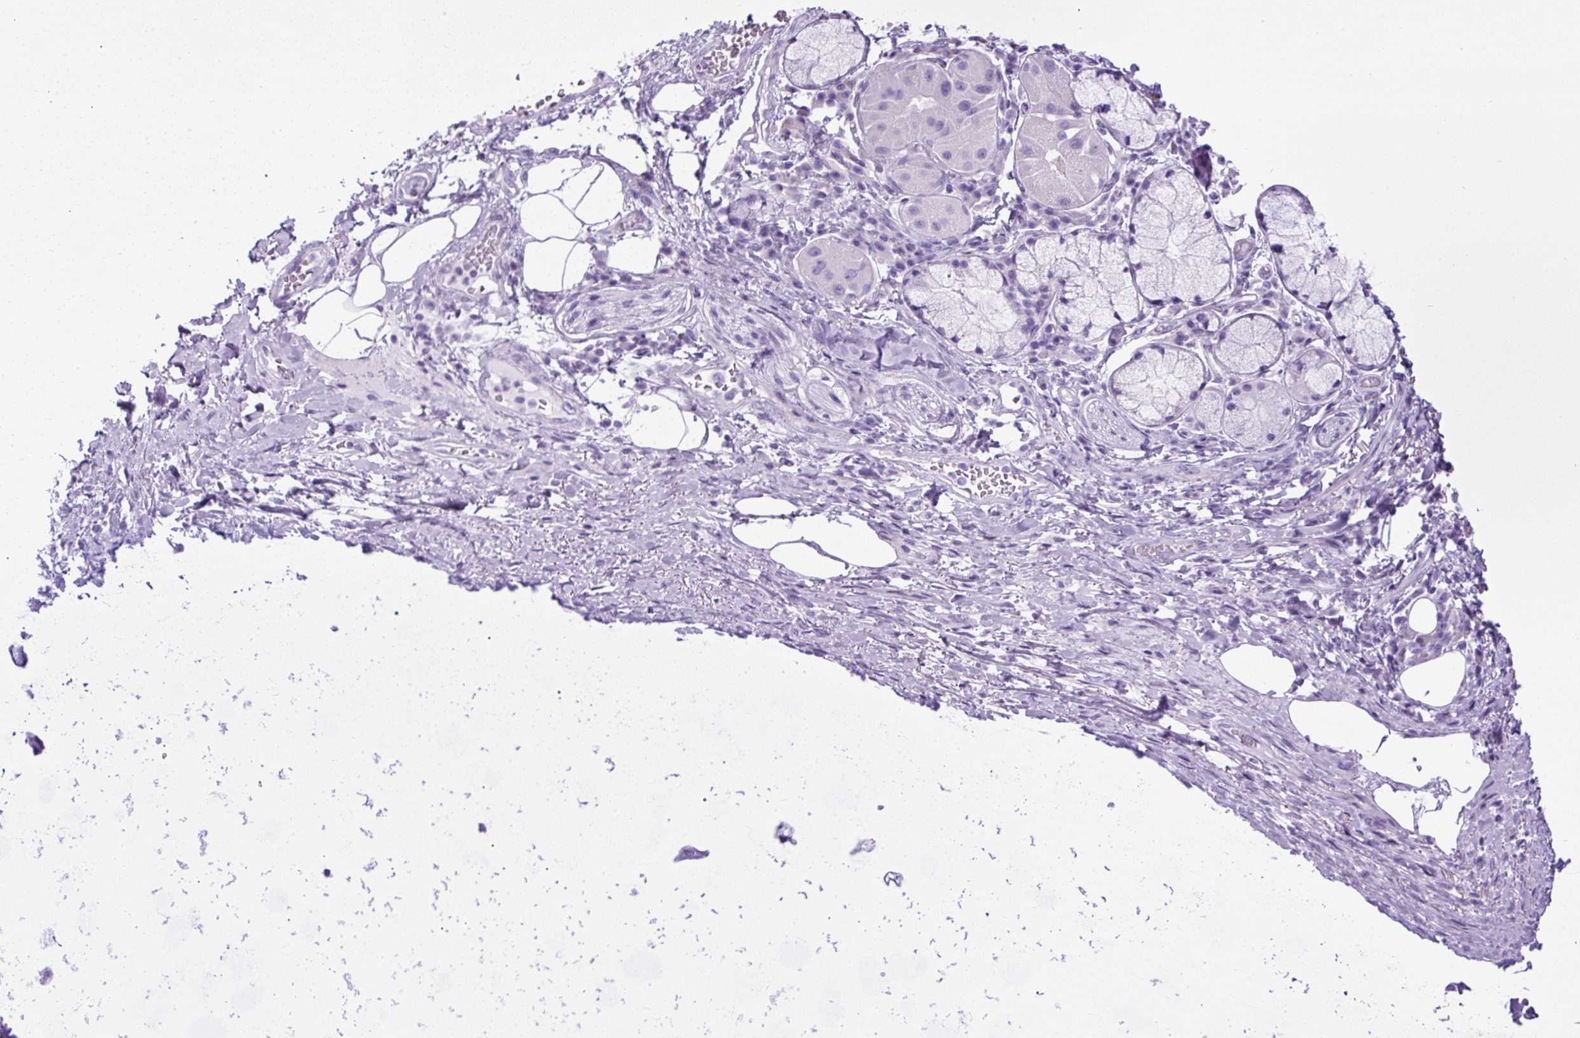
{"staining": {"intensity": "negative", "quantity": "none", "location": "none"}, "tissue": "adipose tissue", "cell_type": "Adipocytes", "image_type": "normal", "snomed": [{"axis": "morphology", "description": "Normal tissue, NOS"}, {"axis": "topography", "description": "Cartilage tissue"}, {"axis": "topography", "description": "Bronchus"}], "caption": "Adipocytes are negative for protein expression in normal human adipose tissue.", "gene": "UPP1", "patient": {"sex": "male", "age": 56}}